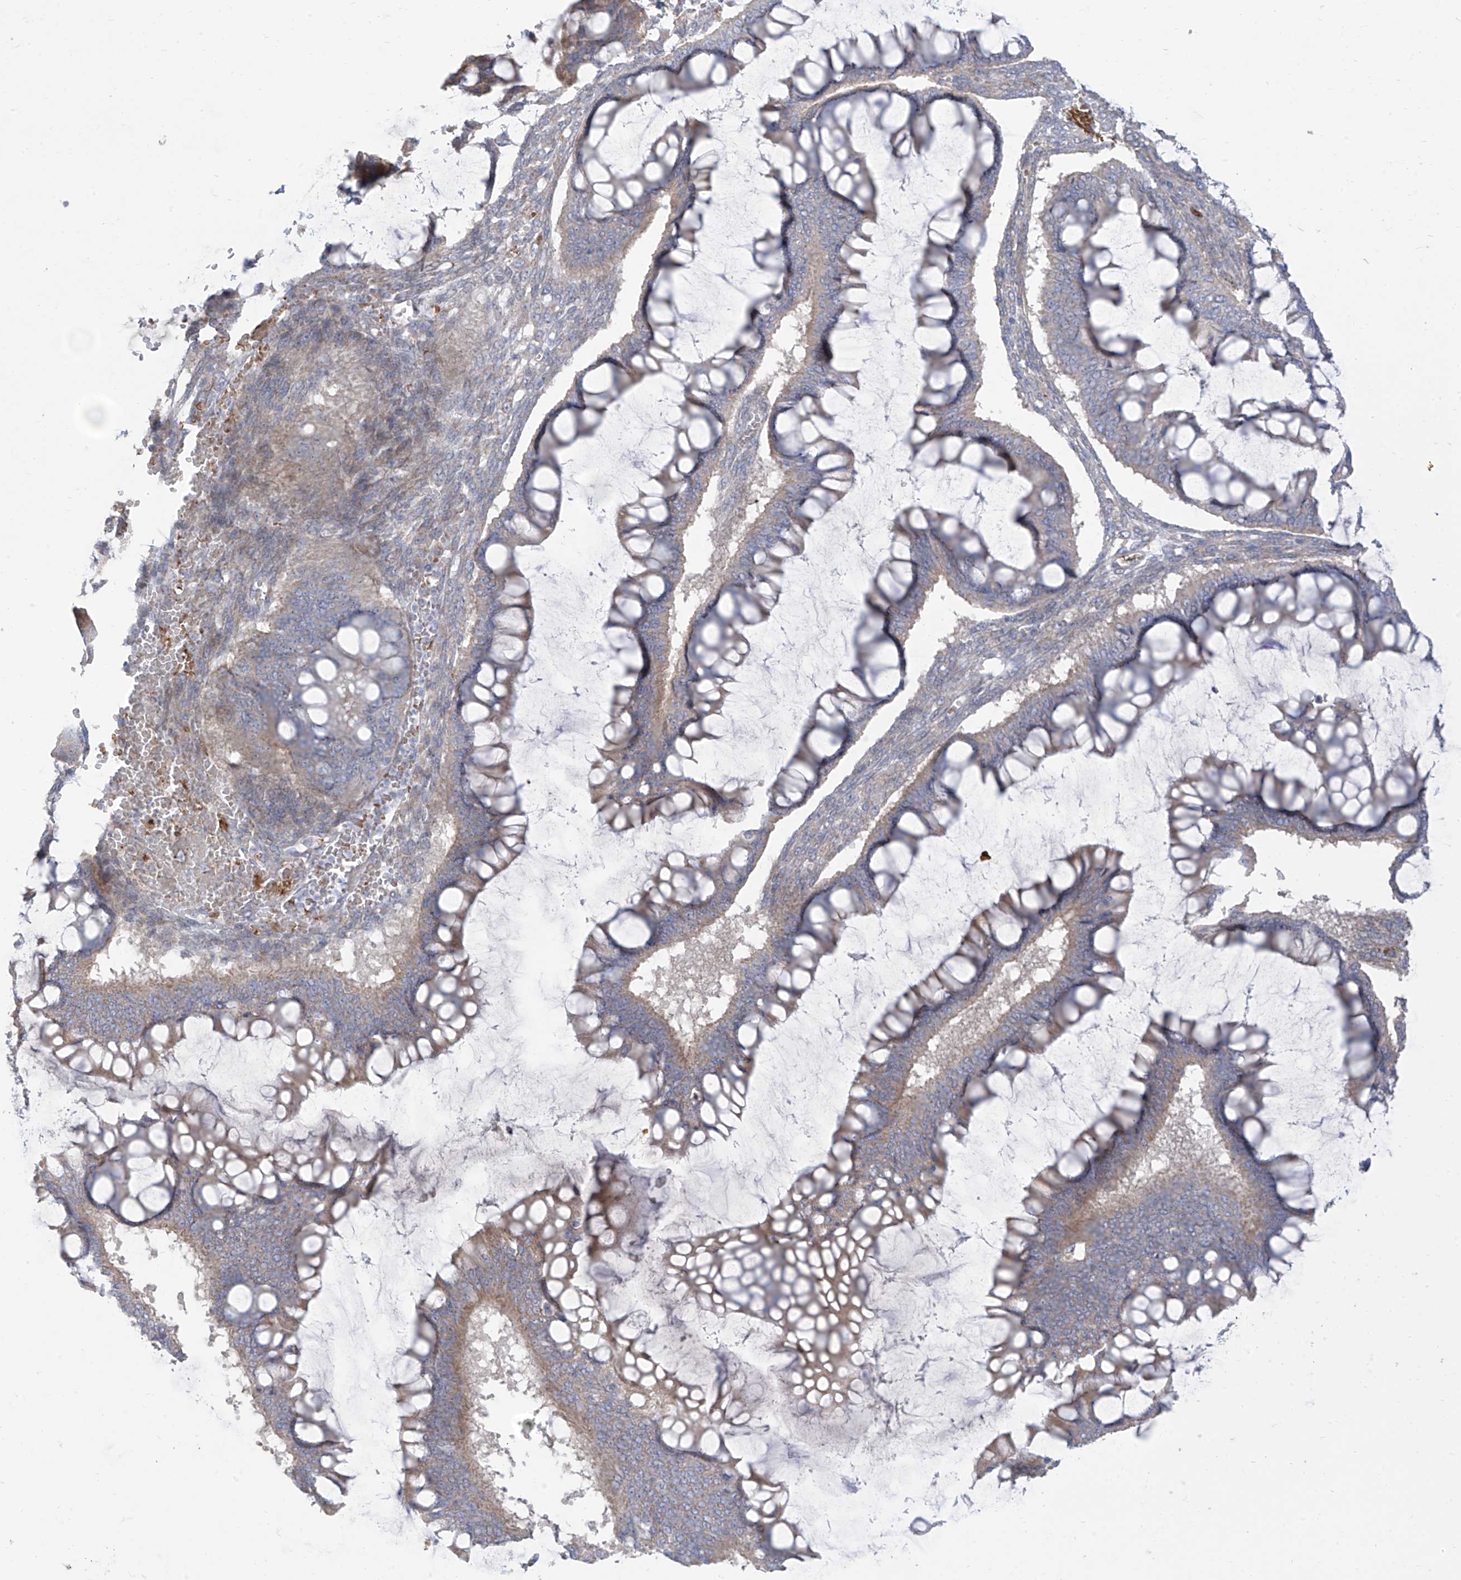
{"staining": {"intensity": "weak", "quantity": "25%-75%", "location": "cytoplasmic/membranous"}, "tissue": "ovarian cancer", "cell_type": "Tumor cells", "image_type": "cancer", "snomed": [{"axis": "morphology", "description": "Cystadenocarcinoma, mucinous, NOS"}, {"axis": "topography", "description": "Ovary"}], "caption": "Immunohistochemical staining of human mucinous cystadenocarcinoma (ovarian) displays low levels of weak cytoplasmic/membranous protein positivity in approximately 25%-75% of tumor cells.", "gene": "ARHGEF40", "patient": {"sex": "female", "age": 73}}